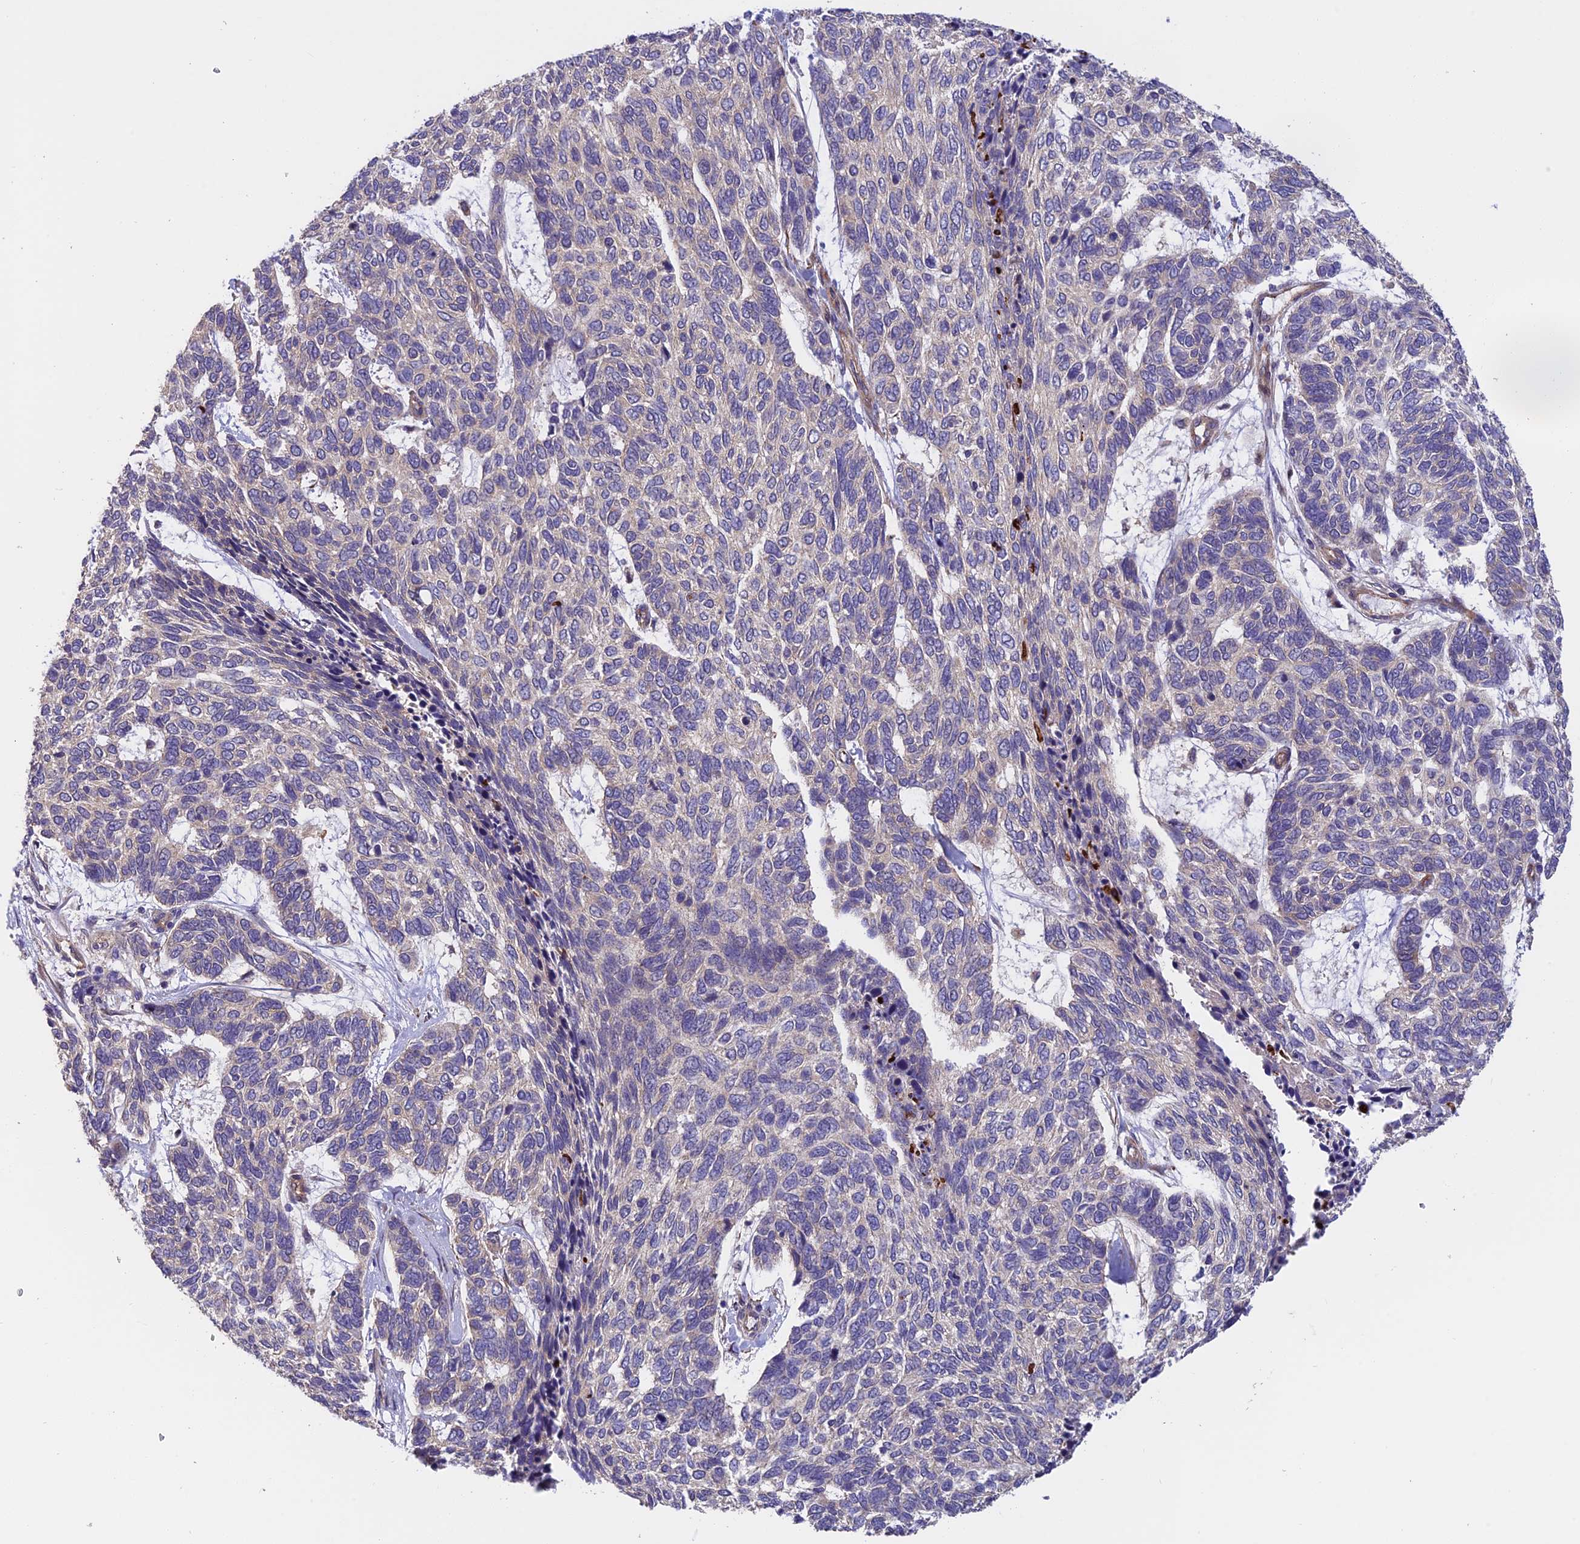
{"staining": {"intensity": "weak", "quantity": "<25%", "location": "cytoplasmic/membranous"}, "tissue": "skin cancer", "cell_type": "Tumor cells", "image_type": "cancer", "snomed": [{"axis": "morphology", "description": "Basal cell carcinoma"}, {"axis": "topography", "description": "Skin"}], "caption": "Immunohistochemistry (IHC) of skin cancer reveals no positivity in tumor cells.", "gene": "ADAMTS15", "patient": {"sex": "female", "age": 65}}